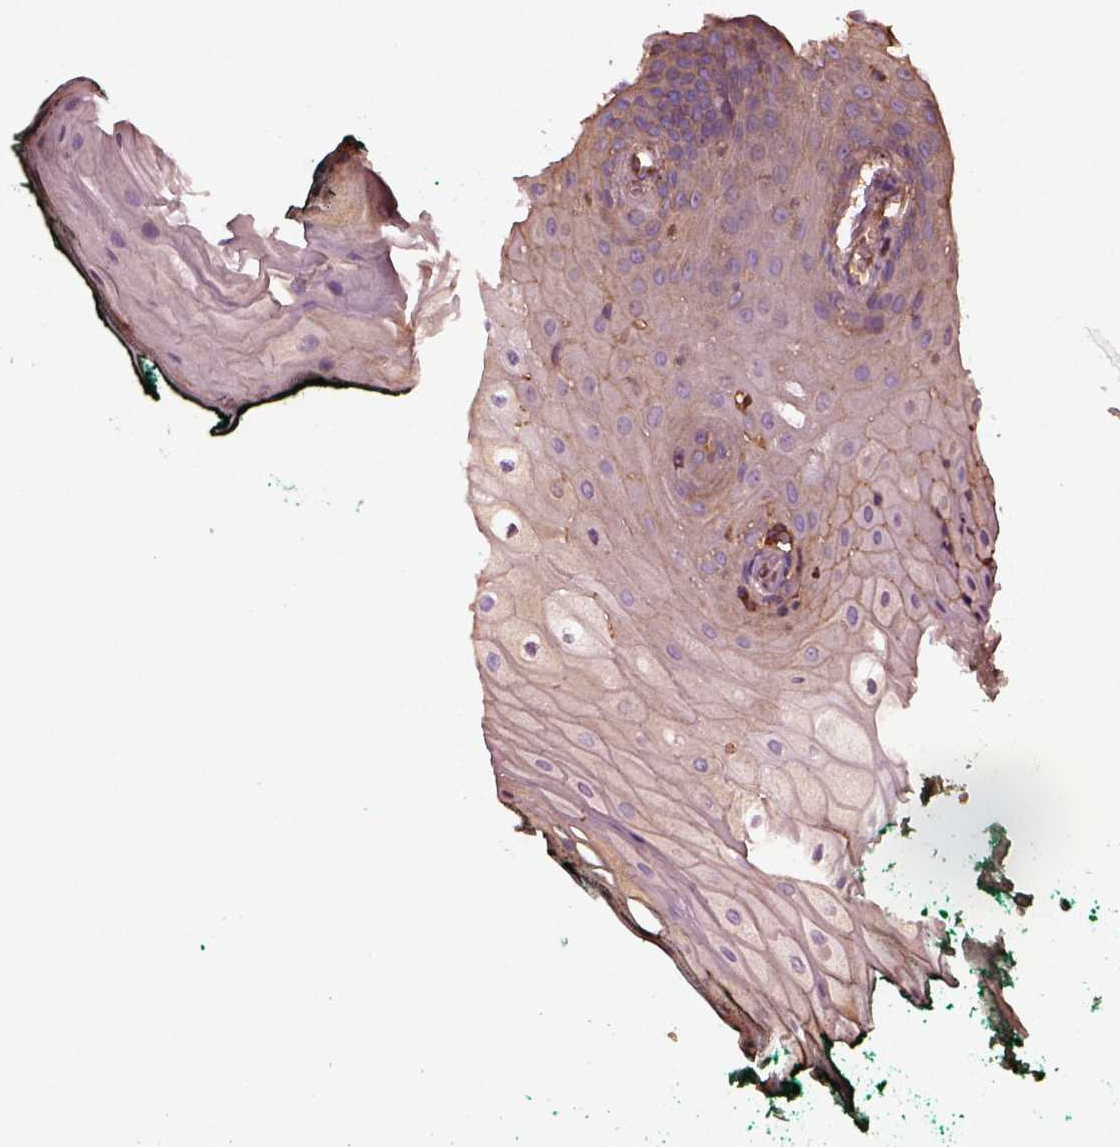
{"staining": {"intensity": "weak", "quantity": "25%-75%", "location": "cytoplasmic/membranous"}, "tissue": "oral mucosa", "cell_type": "Squamous epithelial cells", "image_type": "normal", "snomed": [{"axis": "morphology", "description": "Normal tissue, NOS"}, {"axis": "topography", "description": "Oral tissue"}, {"axis": "topography", "description": "Head-Neck"}], "caption": "This image displays benign oral mucosa stained with immunohistochemistry to label a protein in brown. The cytoplasmic/membranous of squamous epithelial cells show weak positivity for the protein. Nuclei are counter-stained blue.", "gene": "MYL1", "patient": {"sex": "female", "age": 68}}